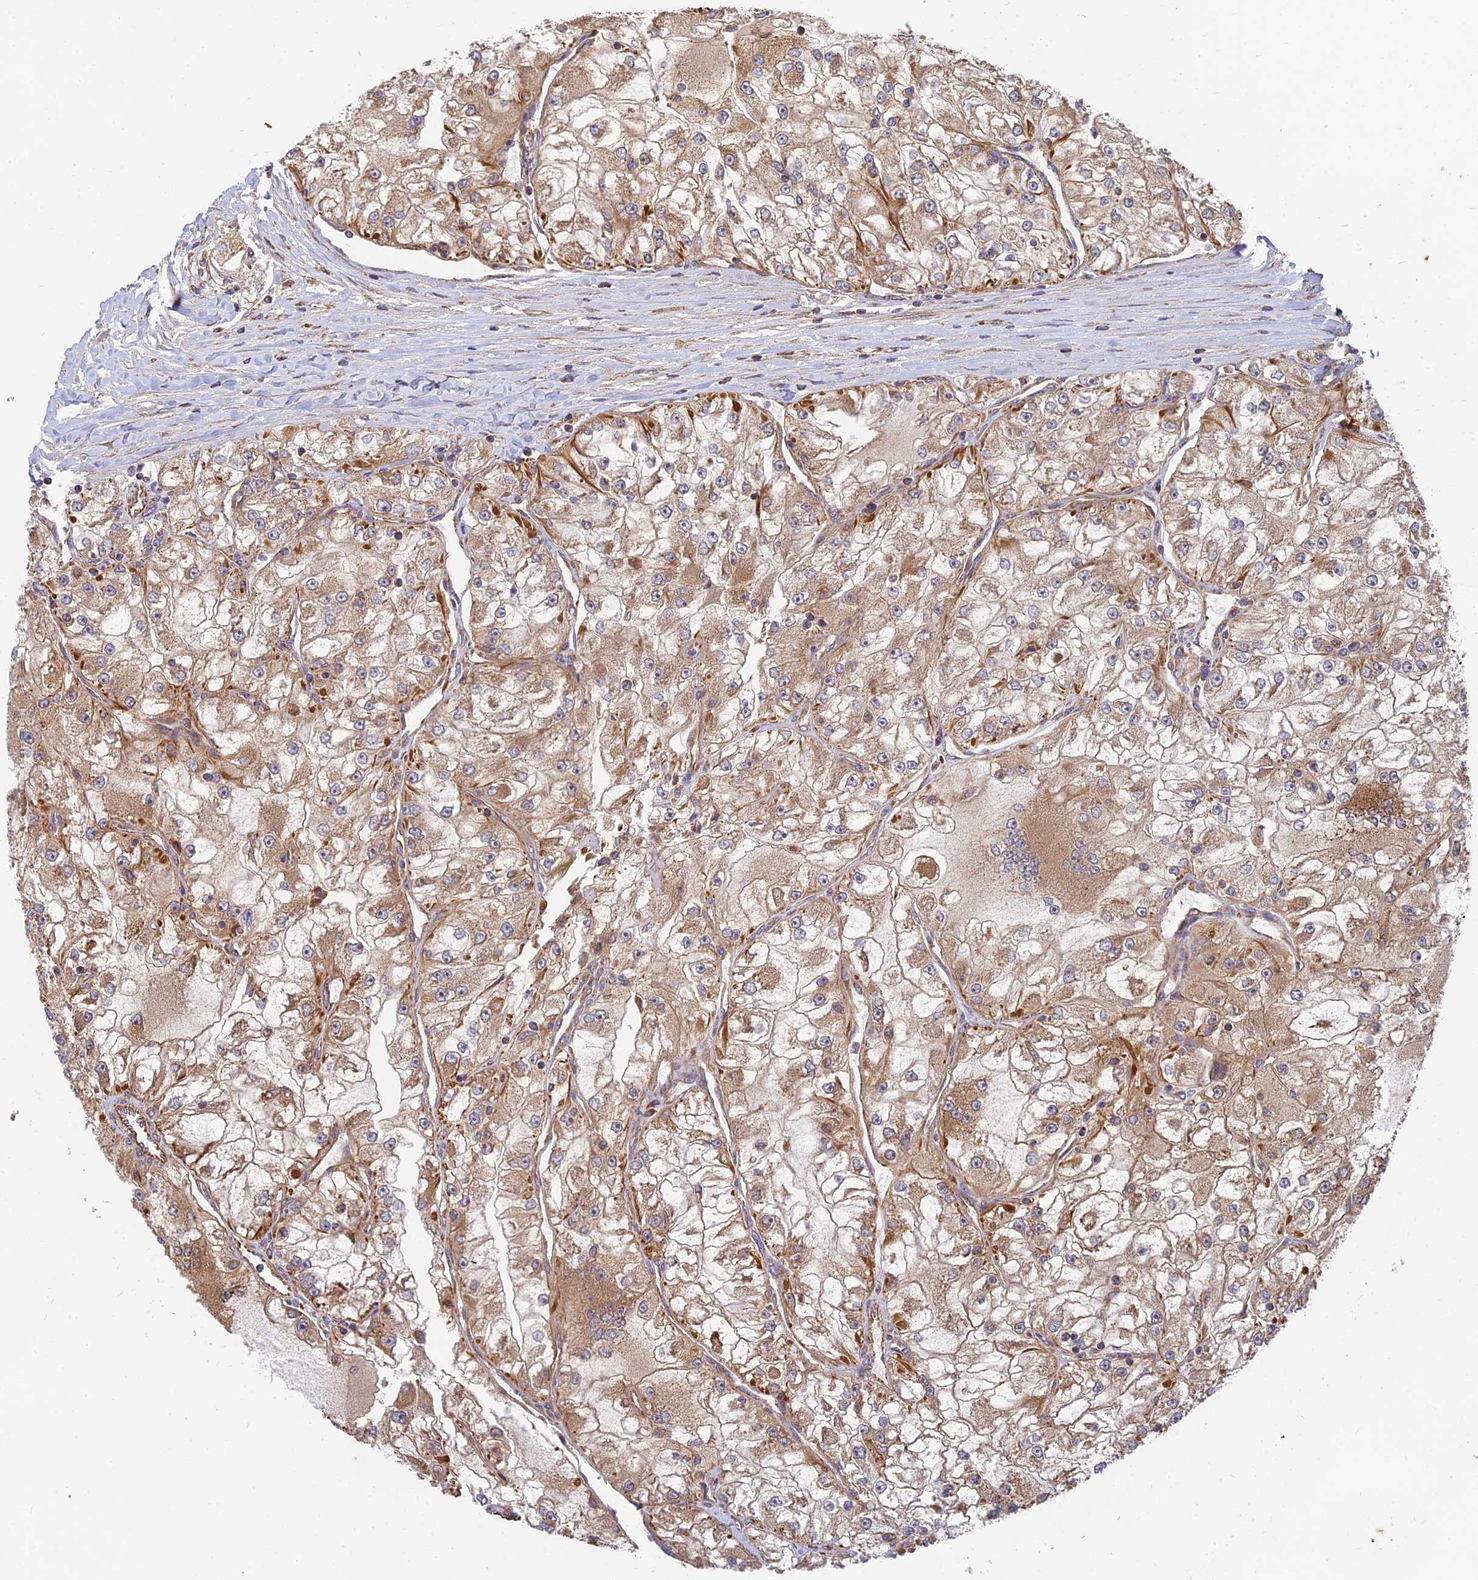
{"staining": {"intensity": "moderate", "quantity": ">75%", "location": "cytoplasmic/membranous"}, "tissue": "renal cancer", "cell_type": "Tumor cells", "image_type": "cancer", "snomed": [{"axis": "morphology", "description": "Adenocarcinoma, NOS"}, {"axis": "topography", "description": "Kidney"}], "caption": "About >75% of tumor cells in renal adenocarcinoma display moderate cytoplasmic/membranous protein staining as visualized by brown immunohistochemical staining.", "gene": "DSTYK", "patient": {"sex": "female", "age": 72}}